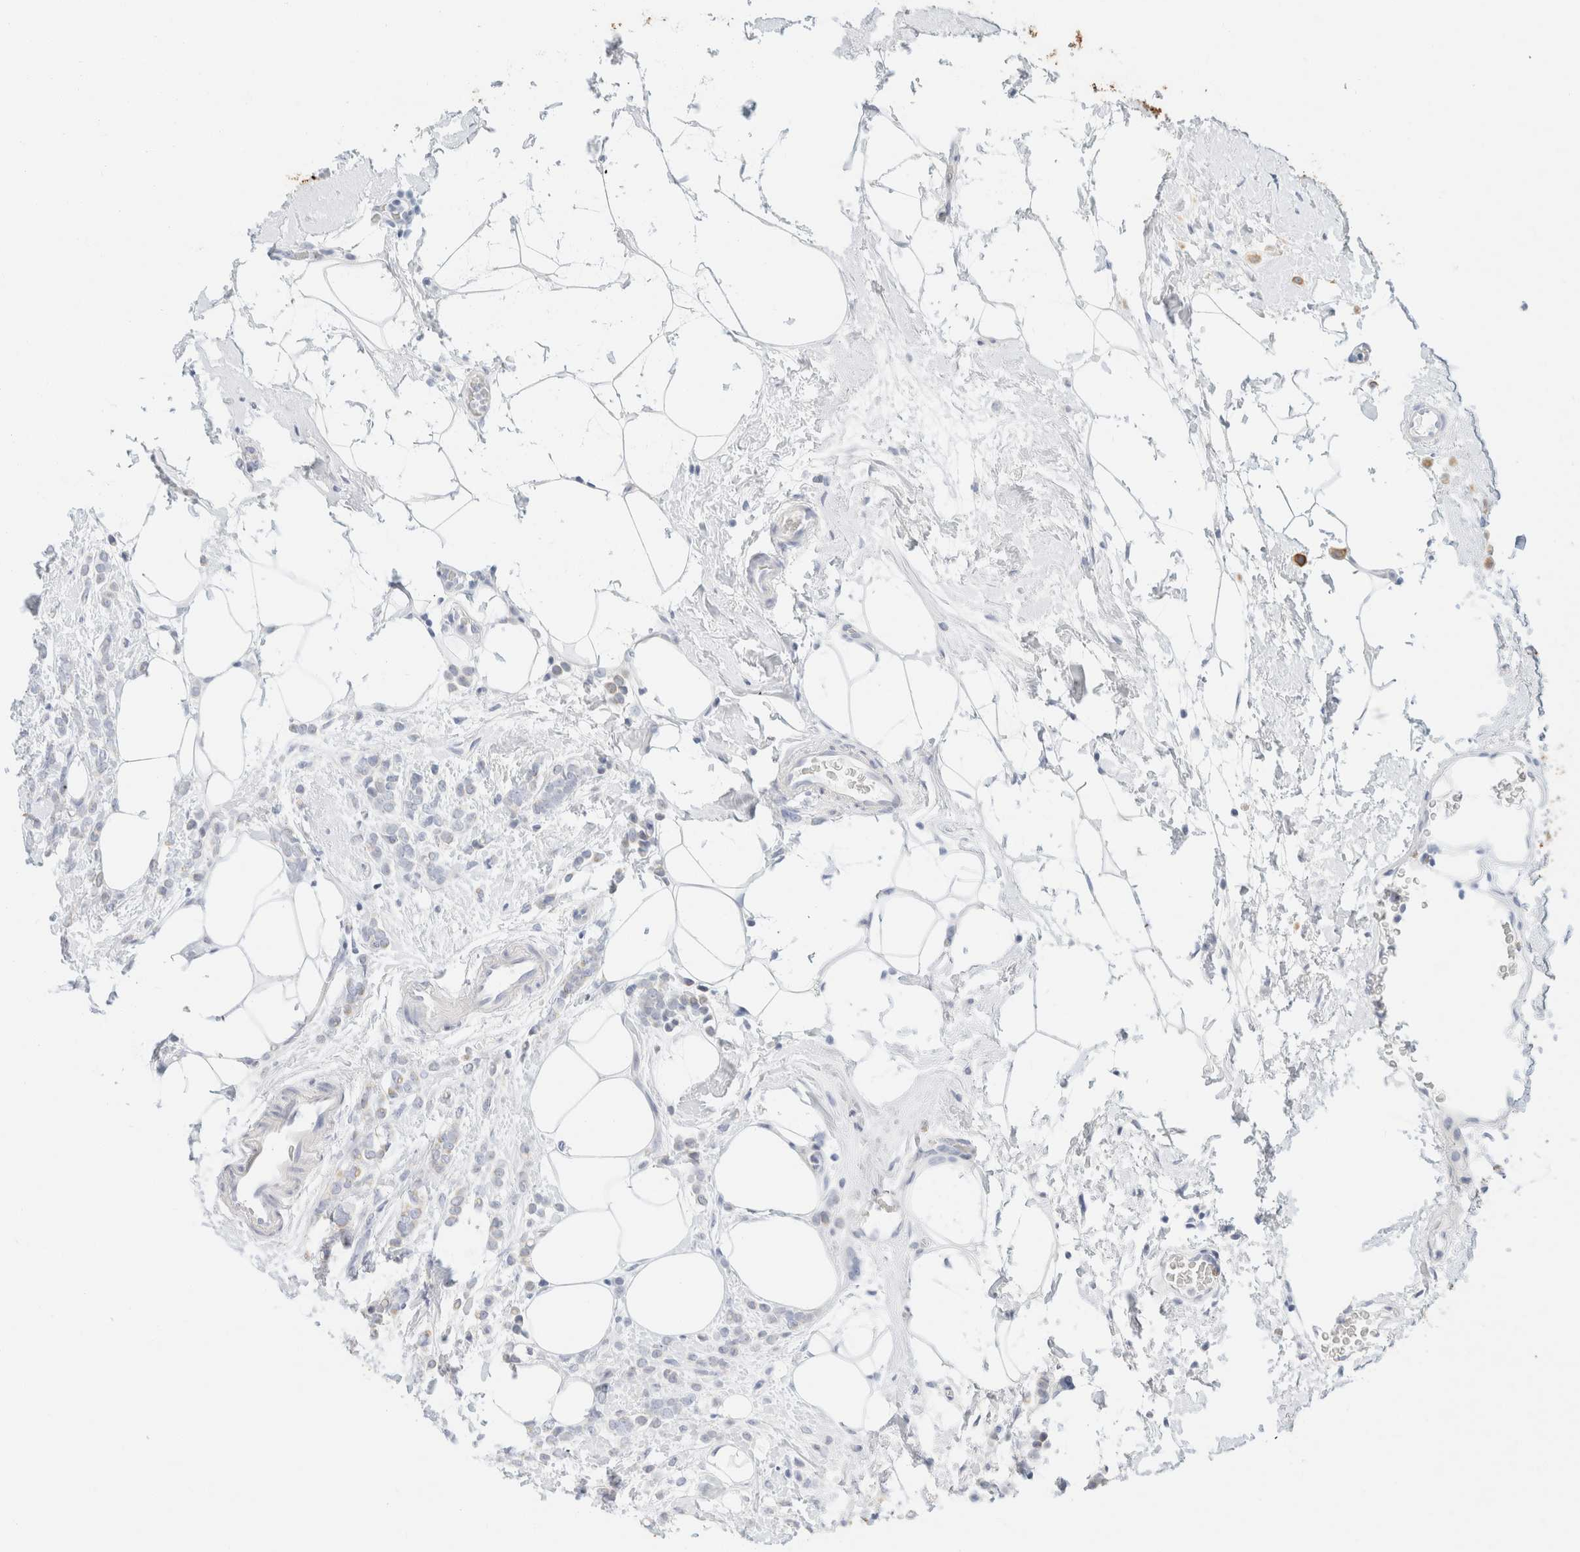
{"staining": {"intensity": "moderate", "quantity": ">75%", "location": "cytoplasmic/membranous"}, "tissue": "breast cancer", "cell_type": "Tumor cells", "image_type": "cancer", "snomed": [{"axis": "morphology", "description": "Lobular carcinoma"}, {"axis": "topography", "description": "Breast"}], "caption": "Immunohistochemistry image of human lobular carcinoma (breast) stained for a protein (brown), which reveals medium levels of moderate cytoplasmic/membranous positivity in approximately >75% of tumor cells.", "gene": "KRT20", "patient": {"sex": "female", "age": 50}}